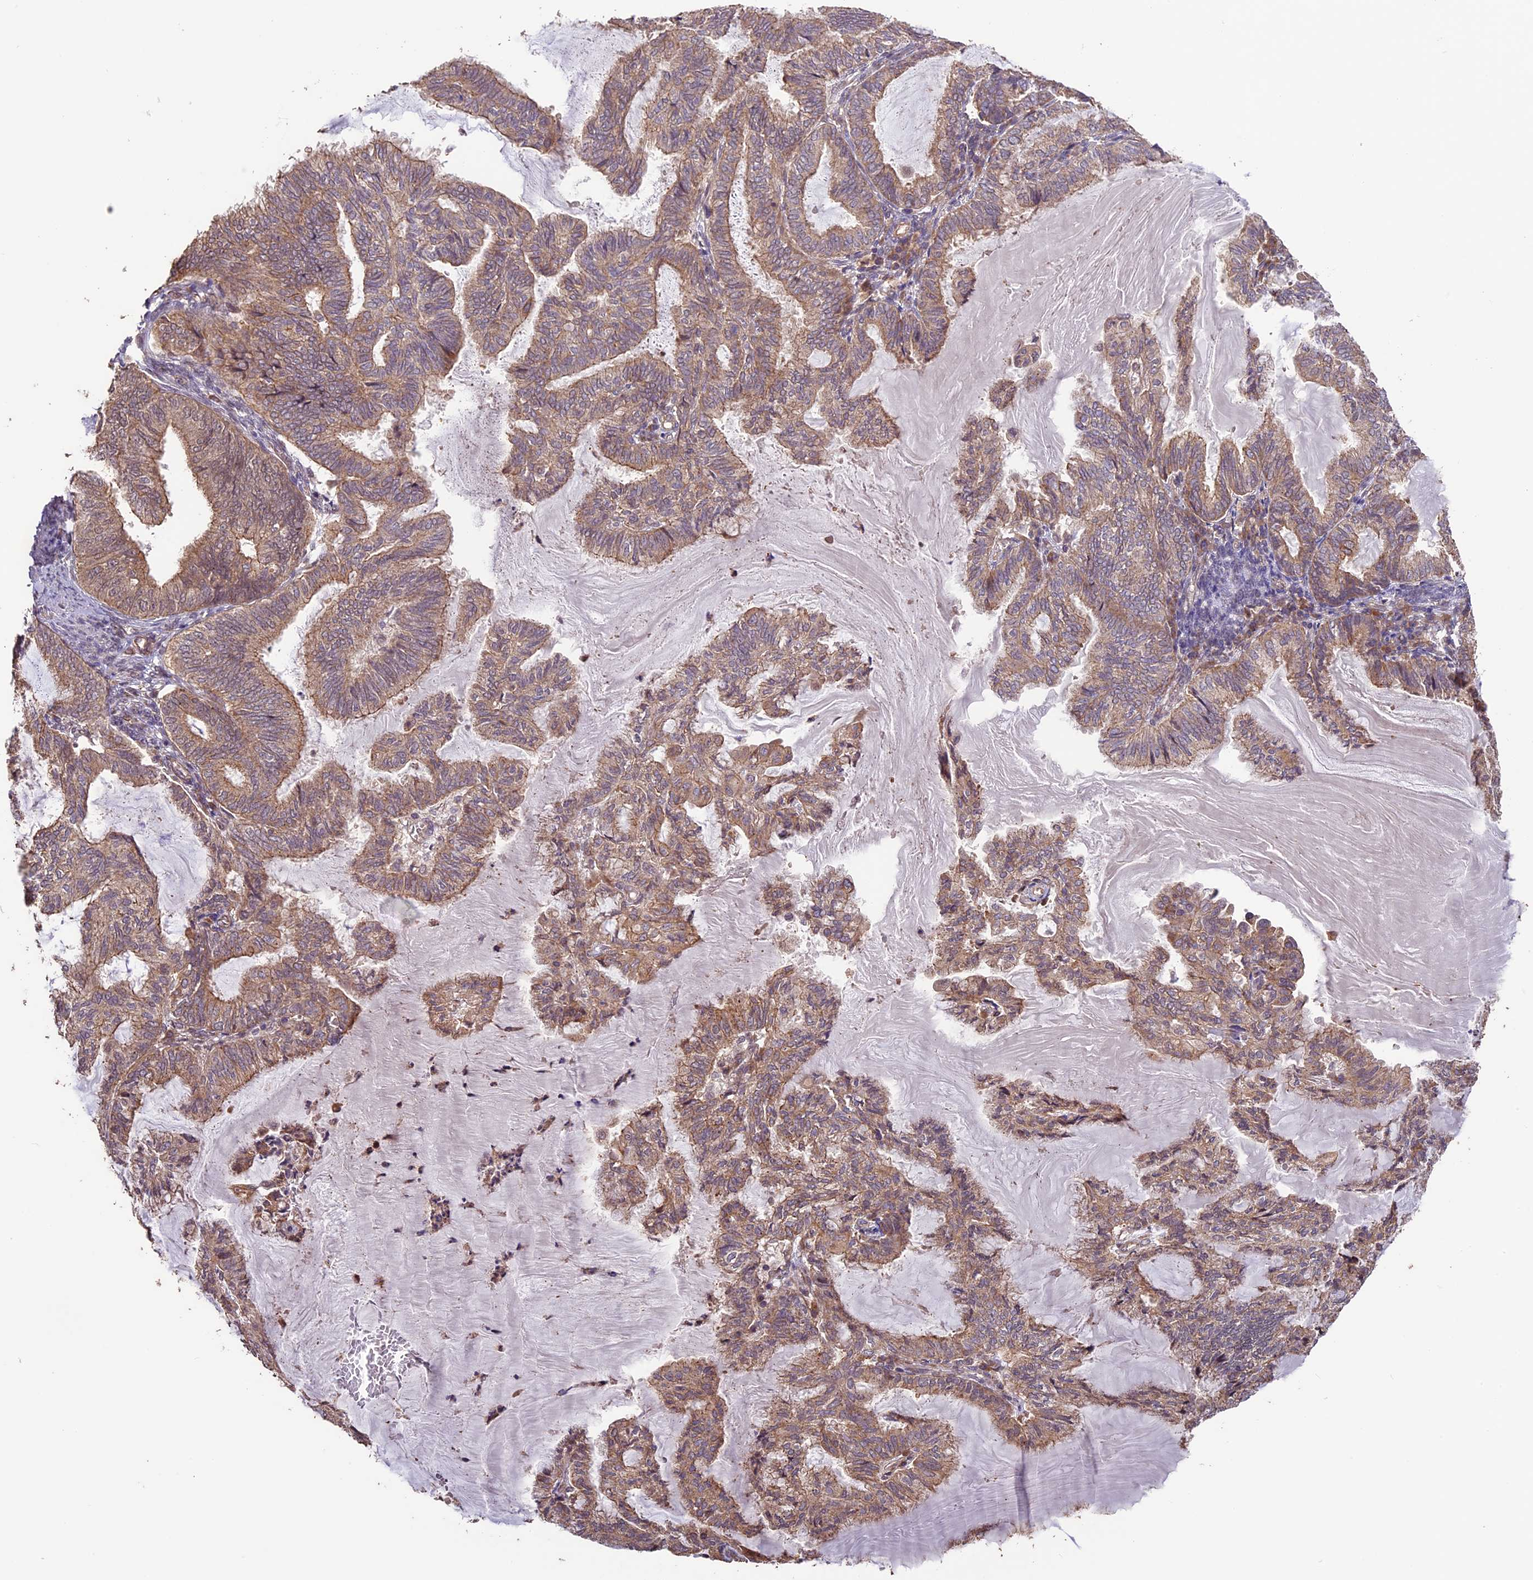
{"staining": {"intensity": "moderate", "quantity": ">75%", "location": "cytoplasmic/membranous"}, "tissue": "endometrial cancer", "cell_type": "Tumor cells", "image_type": "cancer", "snomed": [{"axis": "morphology", "description": "Adenocarcinoma, NOS"}, {"axis": "topography", "description": "Endometrium"}], "caption": "This histopathology image reveals immunohistochemistry staining of endometrial cancer, with medium moderate cytoplasmic/membranous staining in about >75% of tumor cells.", "gene": "BCAS4", "patient": {"sex": "female", "age": 86}}